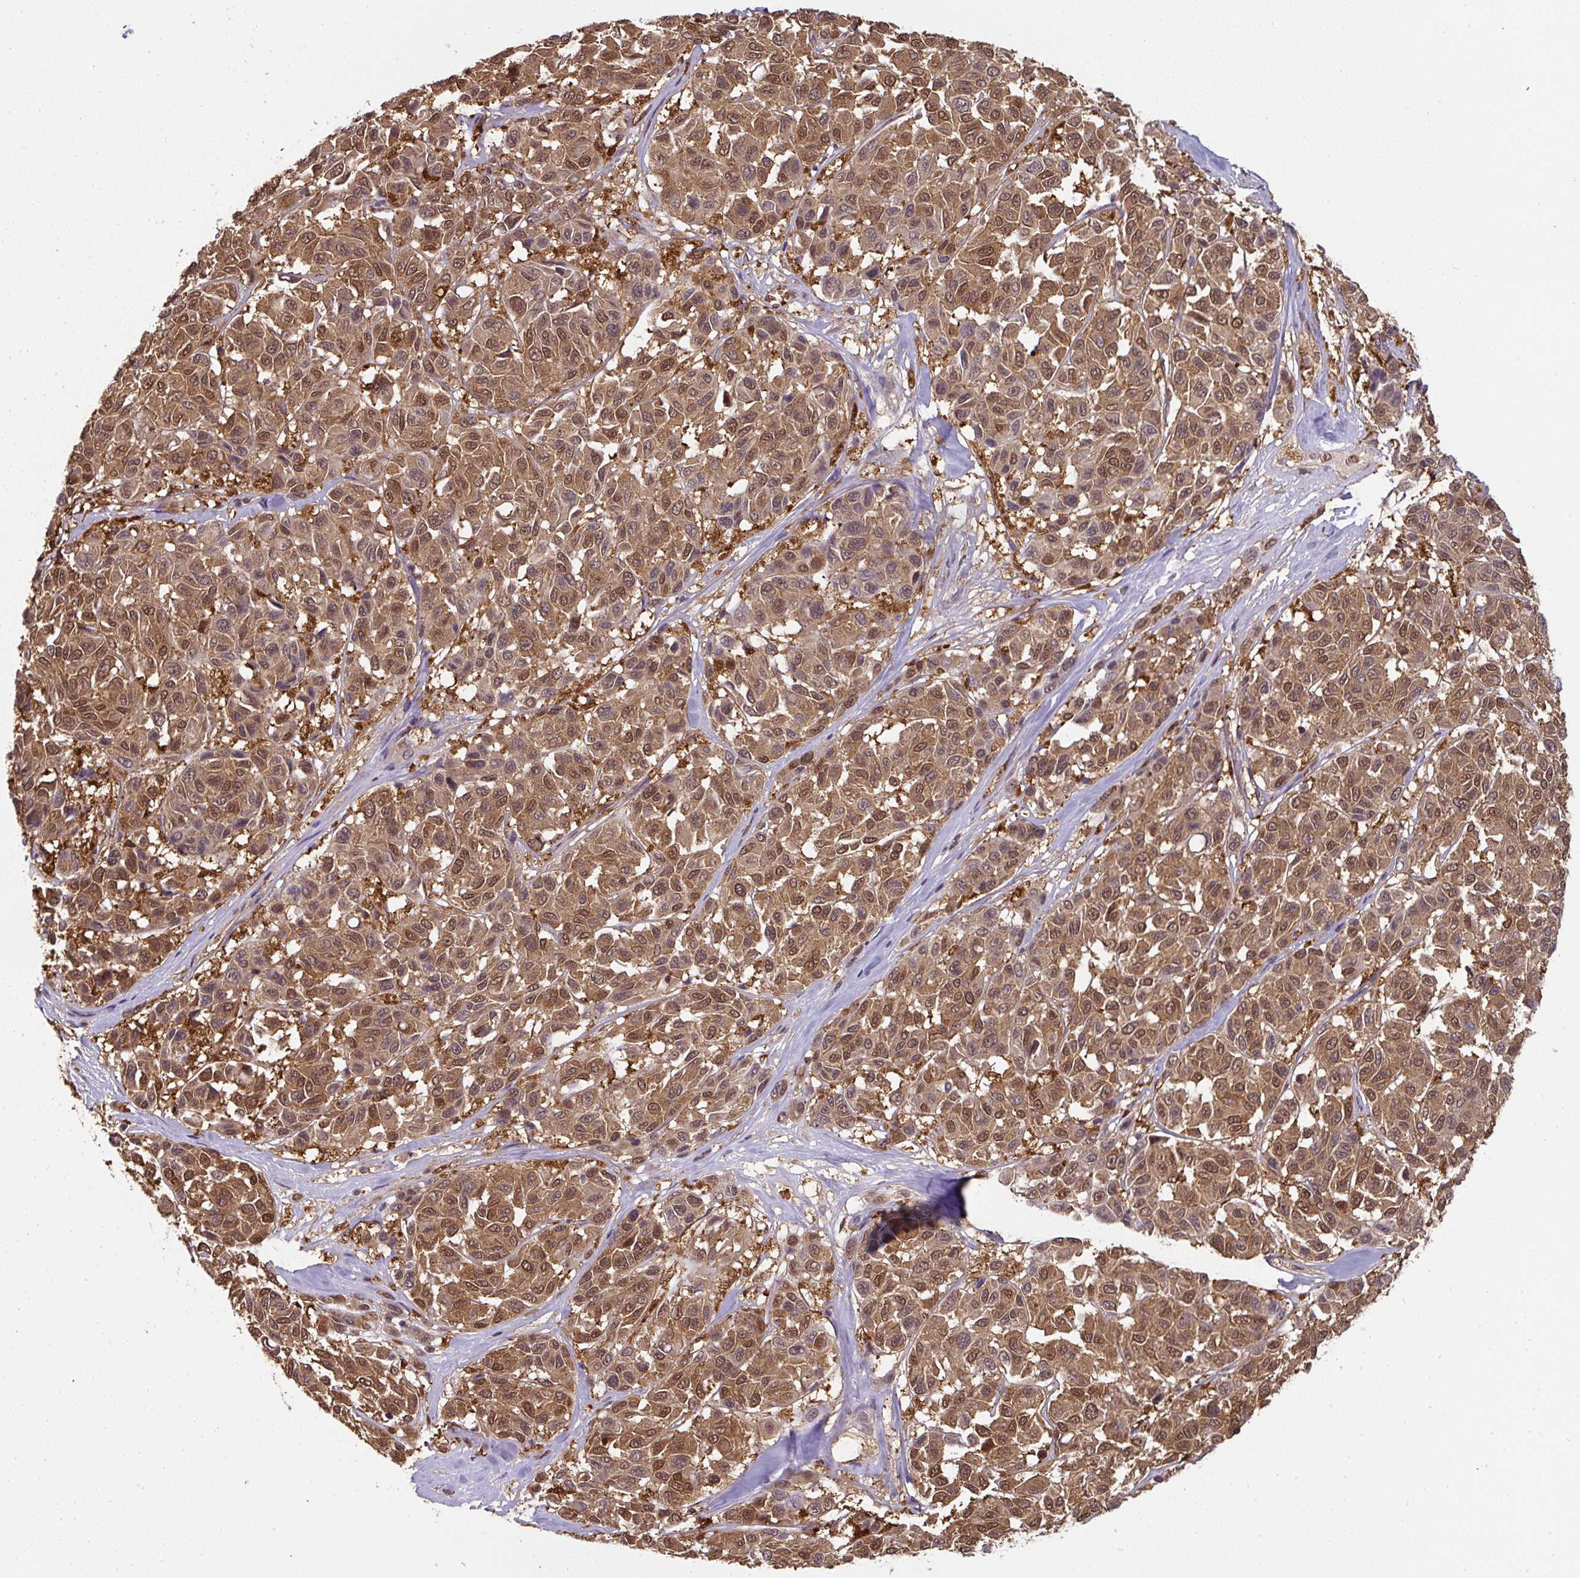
{"staining": {"intensity": "moderate", "quantity": ">75%", "location": "cytoplasmic/membranous,nuclear"}, "tissue": "melanoma", "cell_type": "Tumor cells", "image_type": "cancer", "snomed": [{"axis": "morphology", "description": "Malignant melanoma, NOS"}, {"axis": "topography", "description": "Skin"}], "caption": "A medium amount of moderate cytoplasmic/membranous and nuclear staining is appreciated in about >75% of tumor cells in malignant melanoma tissue.", "gene": "ST13", "patient": {"sex": "female", "age": 66}}